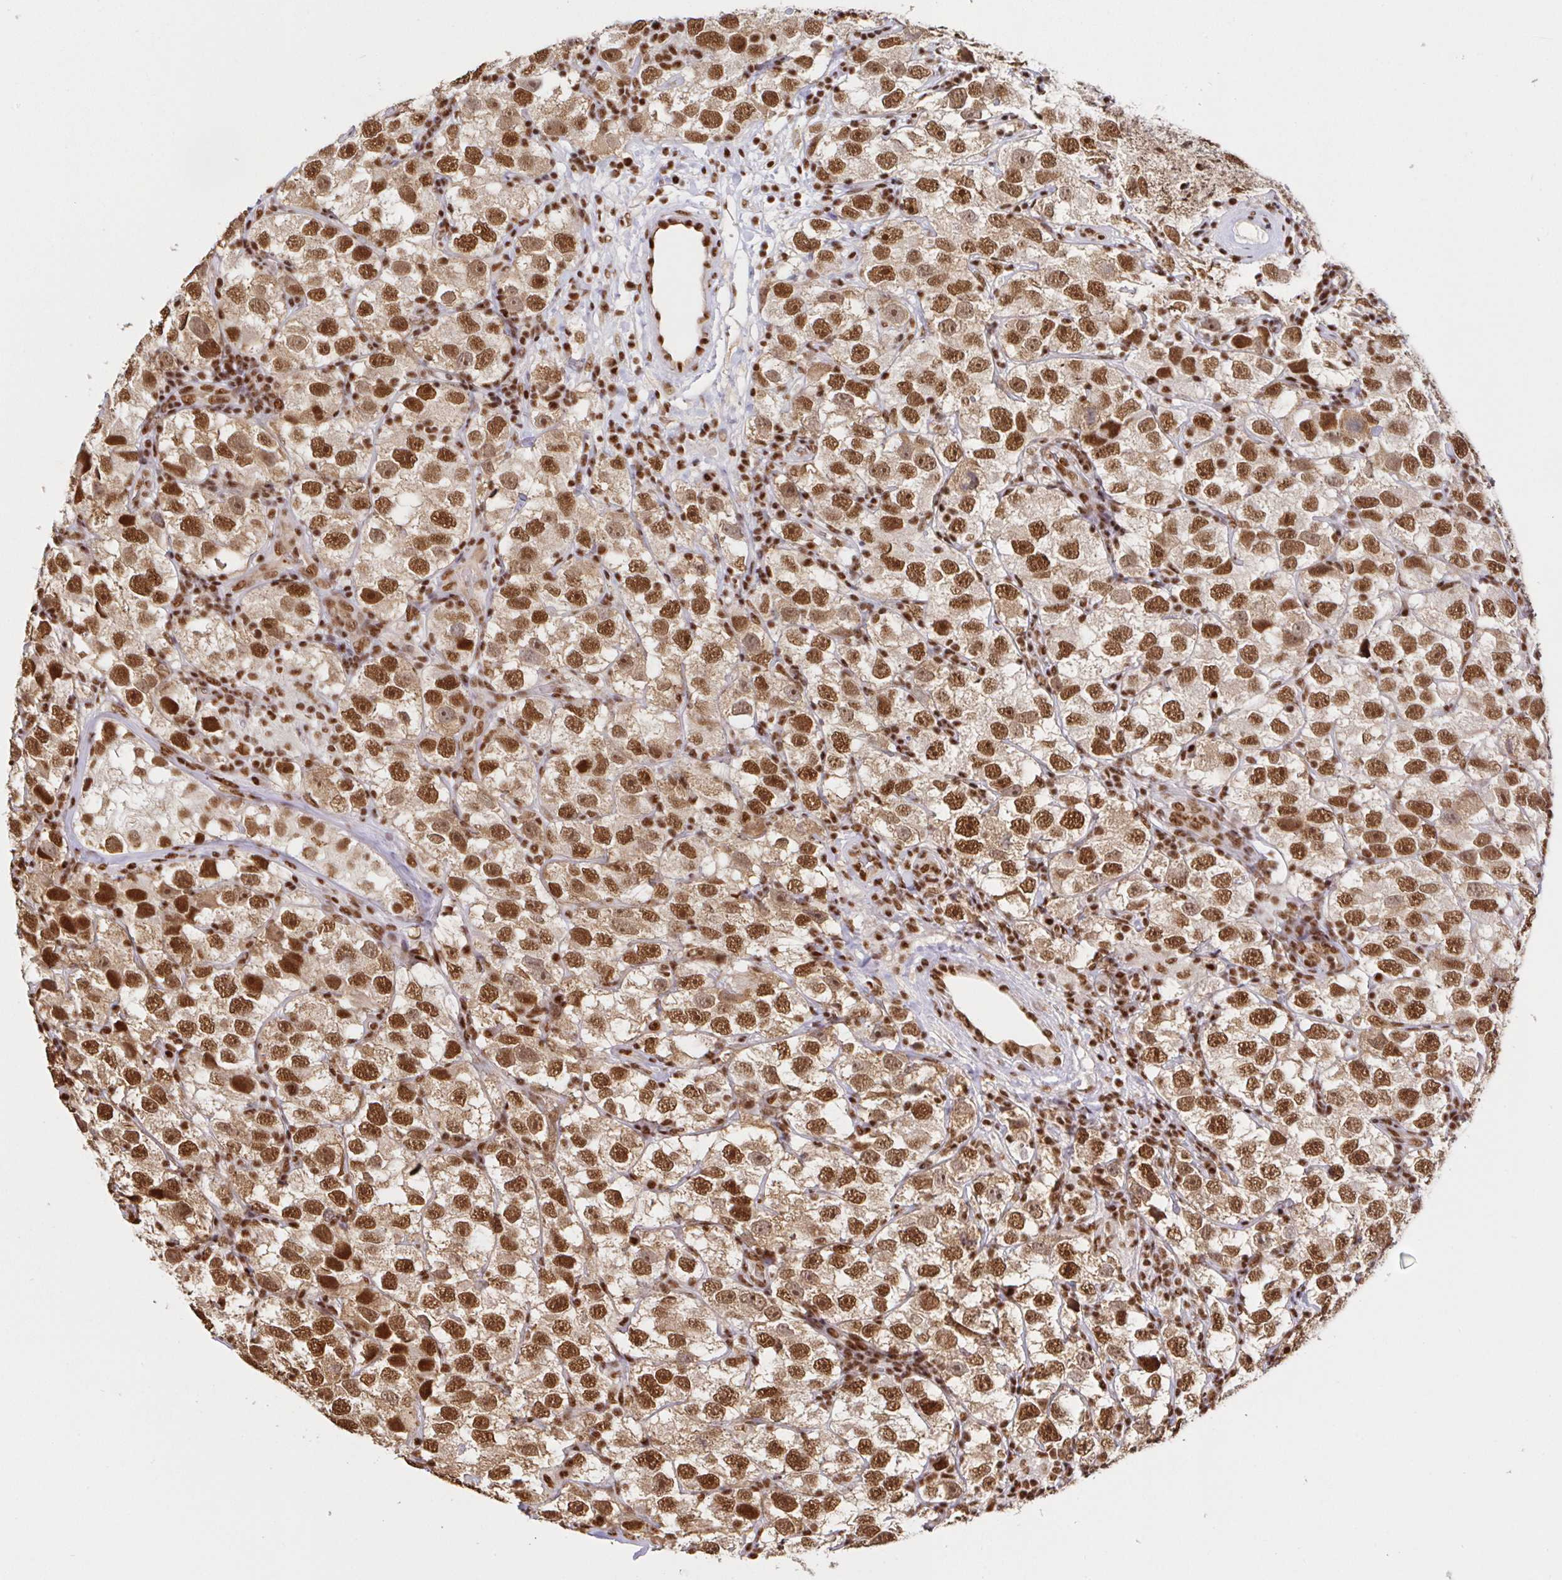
{"staining": {"intensity": "moderate", "quantity": ">75%", "location": "nuclear"}, "tissue": "testis cancer", "cell_type": "Tumor cells", "image_type": "cancer", "snomed": [{"axis": "morphology", "description": "Seminoma, NOS"}, {"axis": "topography", "description": "Testis"}], "caption": "Immunohistochemical staining of human testis seminoma reveals medium levels of moderate nuclear positivity in about >75% of tumor cells.", "gene": "SP3", "patient": {"sex": "male", "age": 26}}